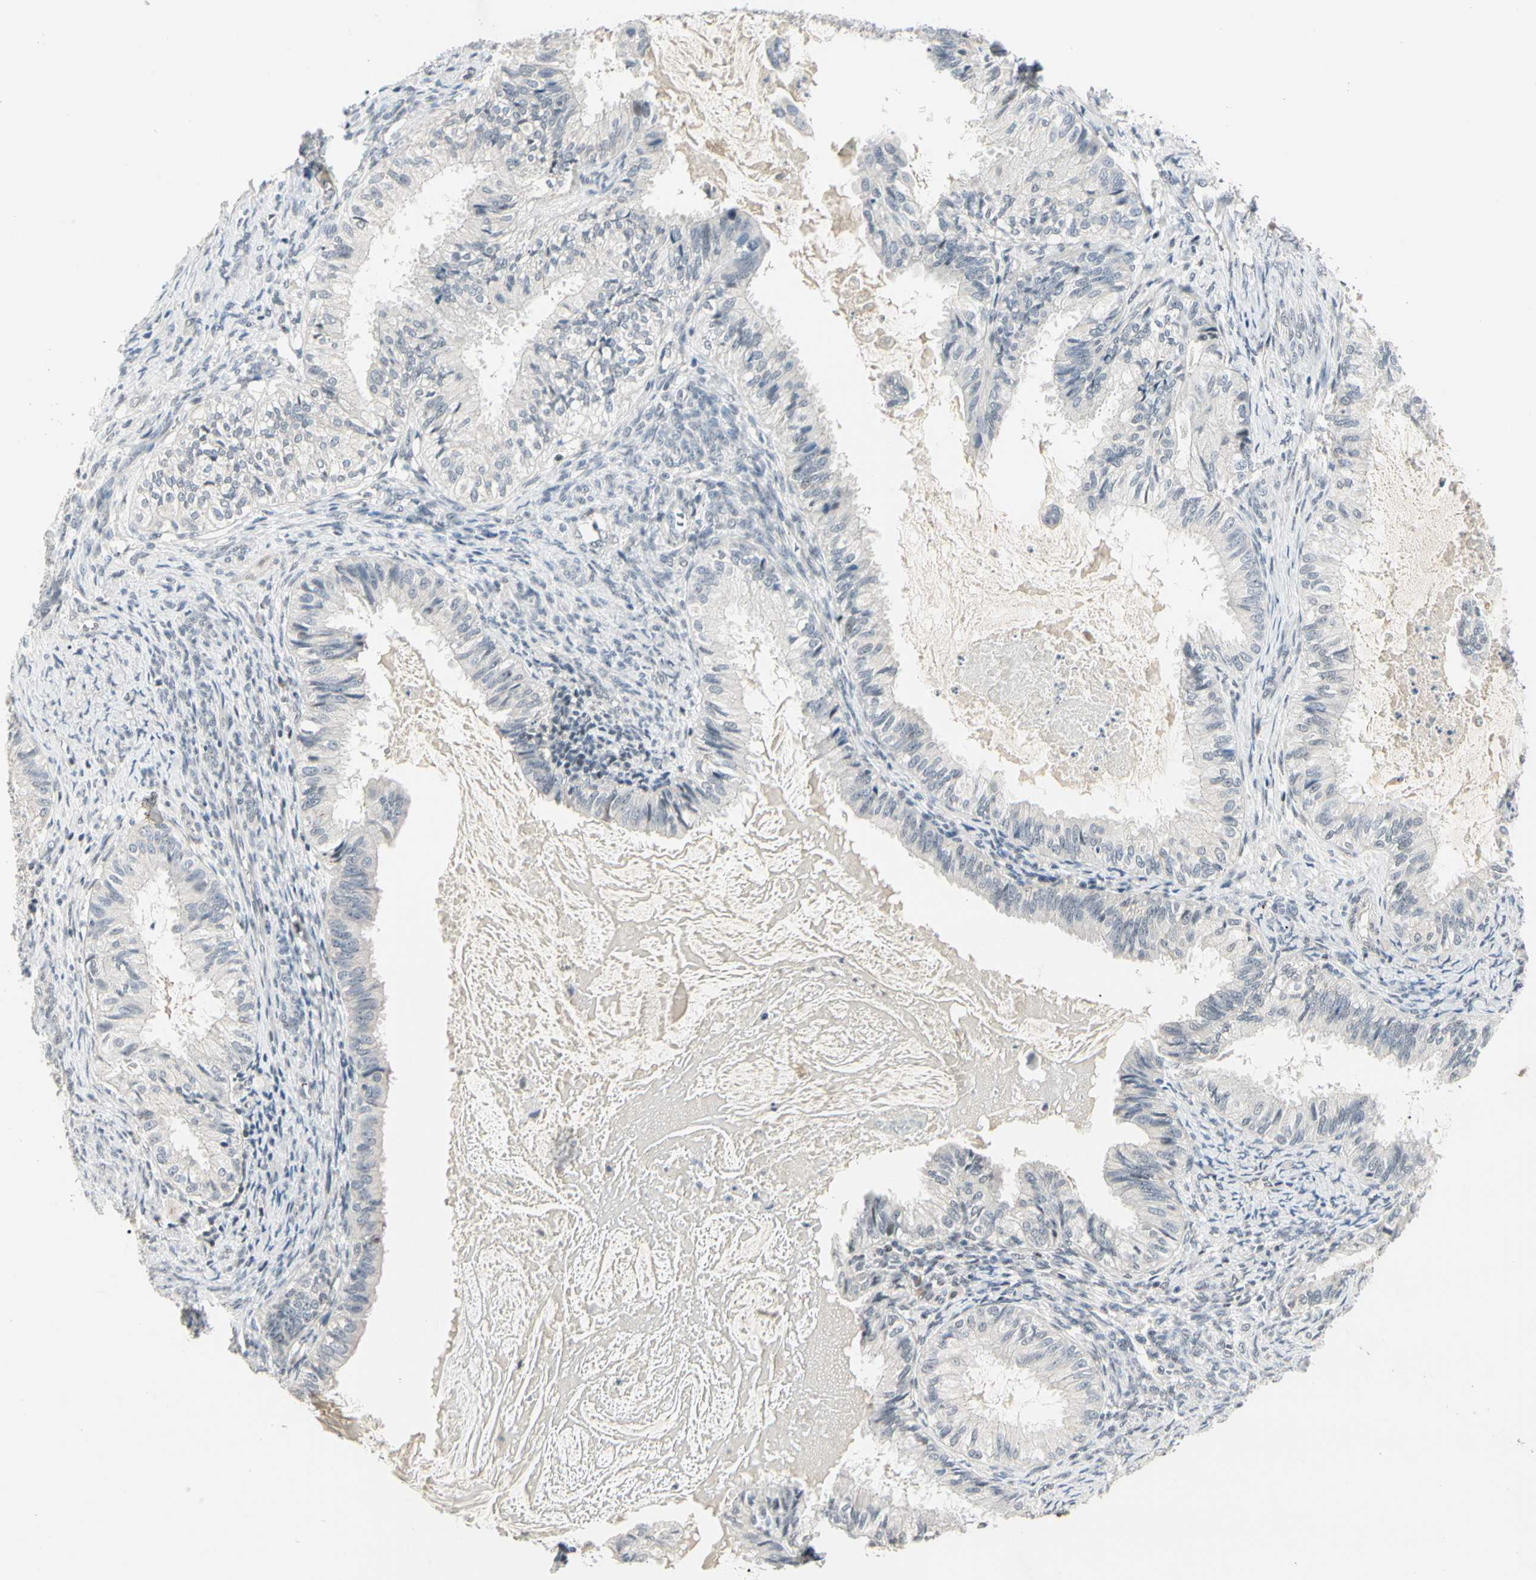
{"staining": {"intensity": "negative", "quantity": "none", "location": "none"}, "tissue": "cervical cancer", "cell_type": "Tumor cells", "image_type": "cancer", "snomed": [{"axis": "morphology", "description": "Normal tissue, NOS"}, {"axis": "morphology", "description": "Adenocarcinoma, NOS"}, {"axis": "topography", "description": "Cervix"}, {"axis": "topography", "description": "Endometrium"}], "caption": "High power microscopy photomicrograph of an immunohistochemistry (IHC) micrograph of cervical adenocarcinoma, revealing no significant staining in tumor cells. (Brightfield microscopy of DAB IHC at high magnification).", "gene": "GREM1", "patient": {"sex": "female", "age": 86}}